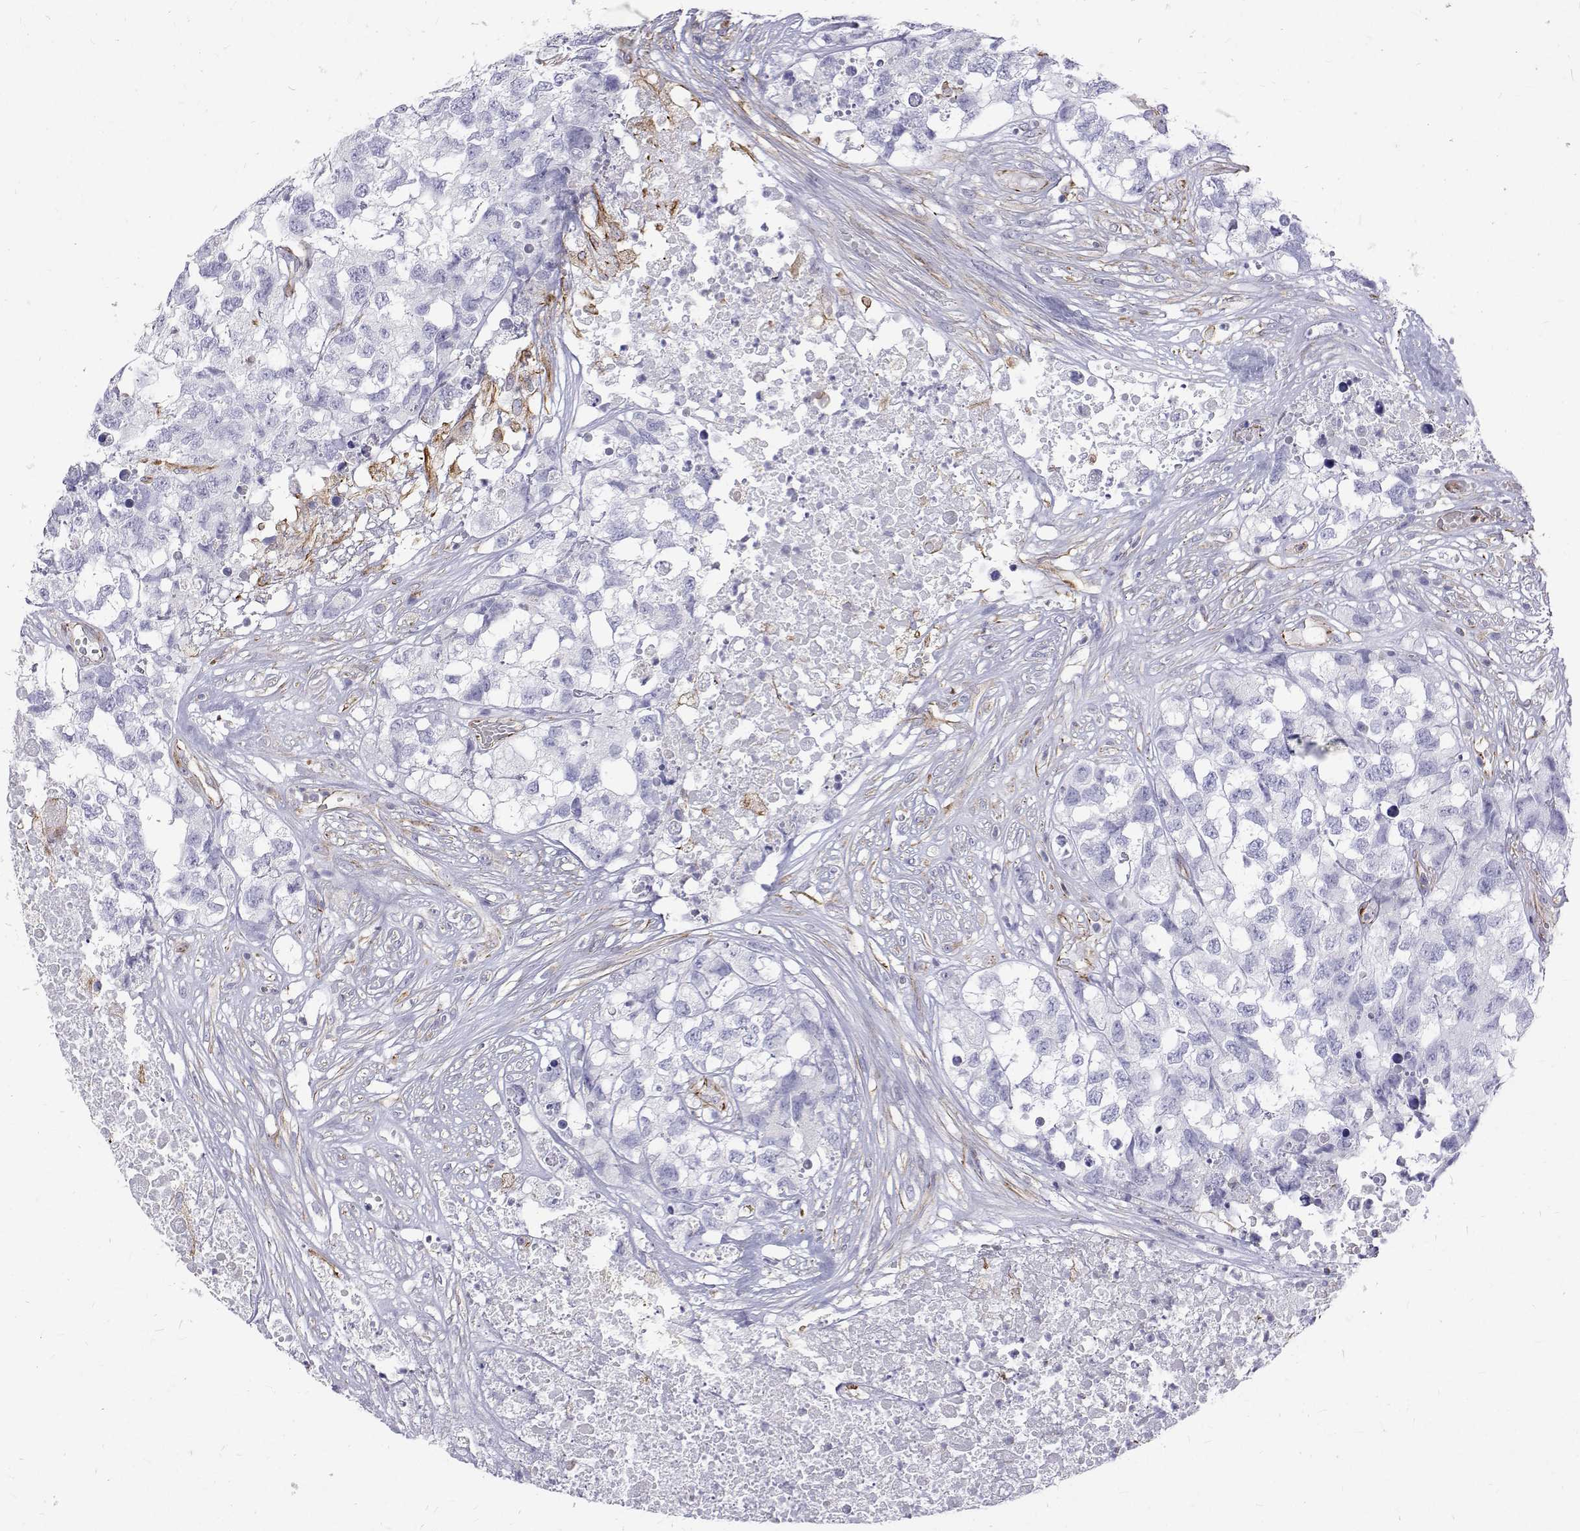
{"staining": {"intensity": "negative", "quantity": "none", "location": "none"}, "tissue": "testis cancer", "cell_type": "Tumor cells", "image_type": "cancer", "snomed": [{"axis": "morphology", "description": "Carcinoma, Embryonal, NOS"}, {"axis": "topography", "description": "Testis"}], "caption": "This image is of embryonal carcinoma (testis) stained with immunohistochemistry (IHC) to label a protein in brown with the nuclei are counter-stained blue. There is no positivity in tumor cells.", "gene": "OPRPN", "patient": {"sex": "male", "age": 83}}